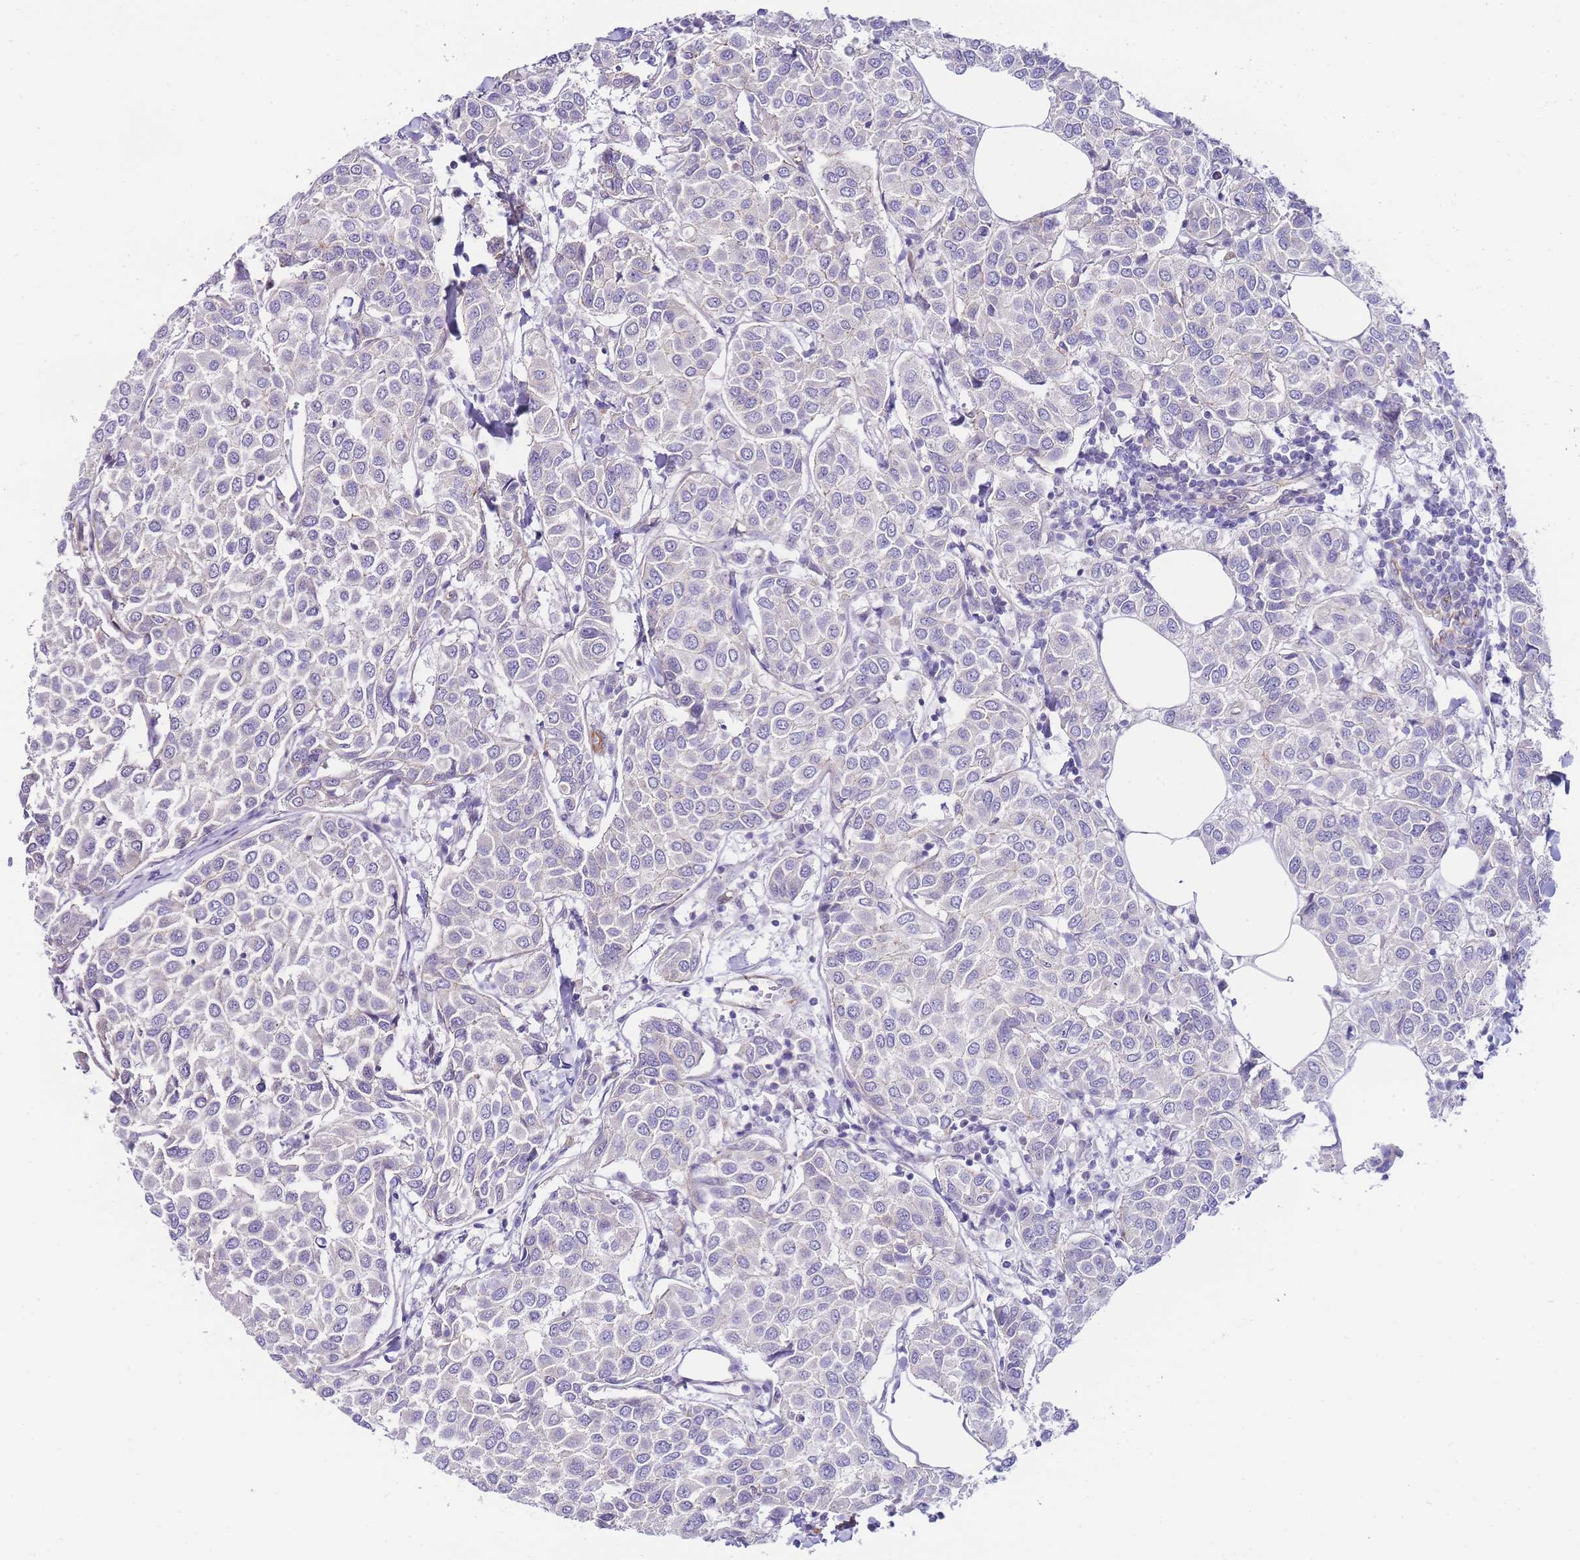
{"staining": {"intensity": "negative", "quantity": "none", "location": "none"}, "tissue": "breast cancer", "cell_type": "Tumor cells", "image_type": "cancer", "snomed": [{"axis": "morphology", "description": "Duct carcinoma"}, {"axis": "topography", "description": "Breast"}], "caption": "IHC micrograph of neoplastic tissue: human invasive ductal carcinoma (breast) stained with DAB (3,3'-diaminobenzidine) exhibits no significant protein positivity in tumor cells. (DAB IHC, high magnification).", "gene": "PDCD7", "patient": {"sex": "female", "age": 55}}